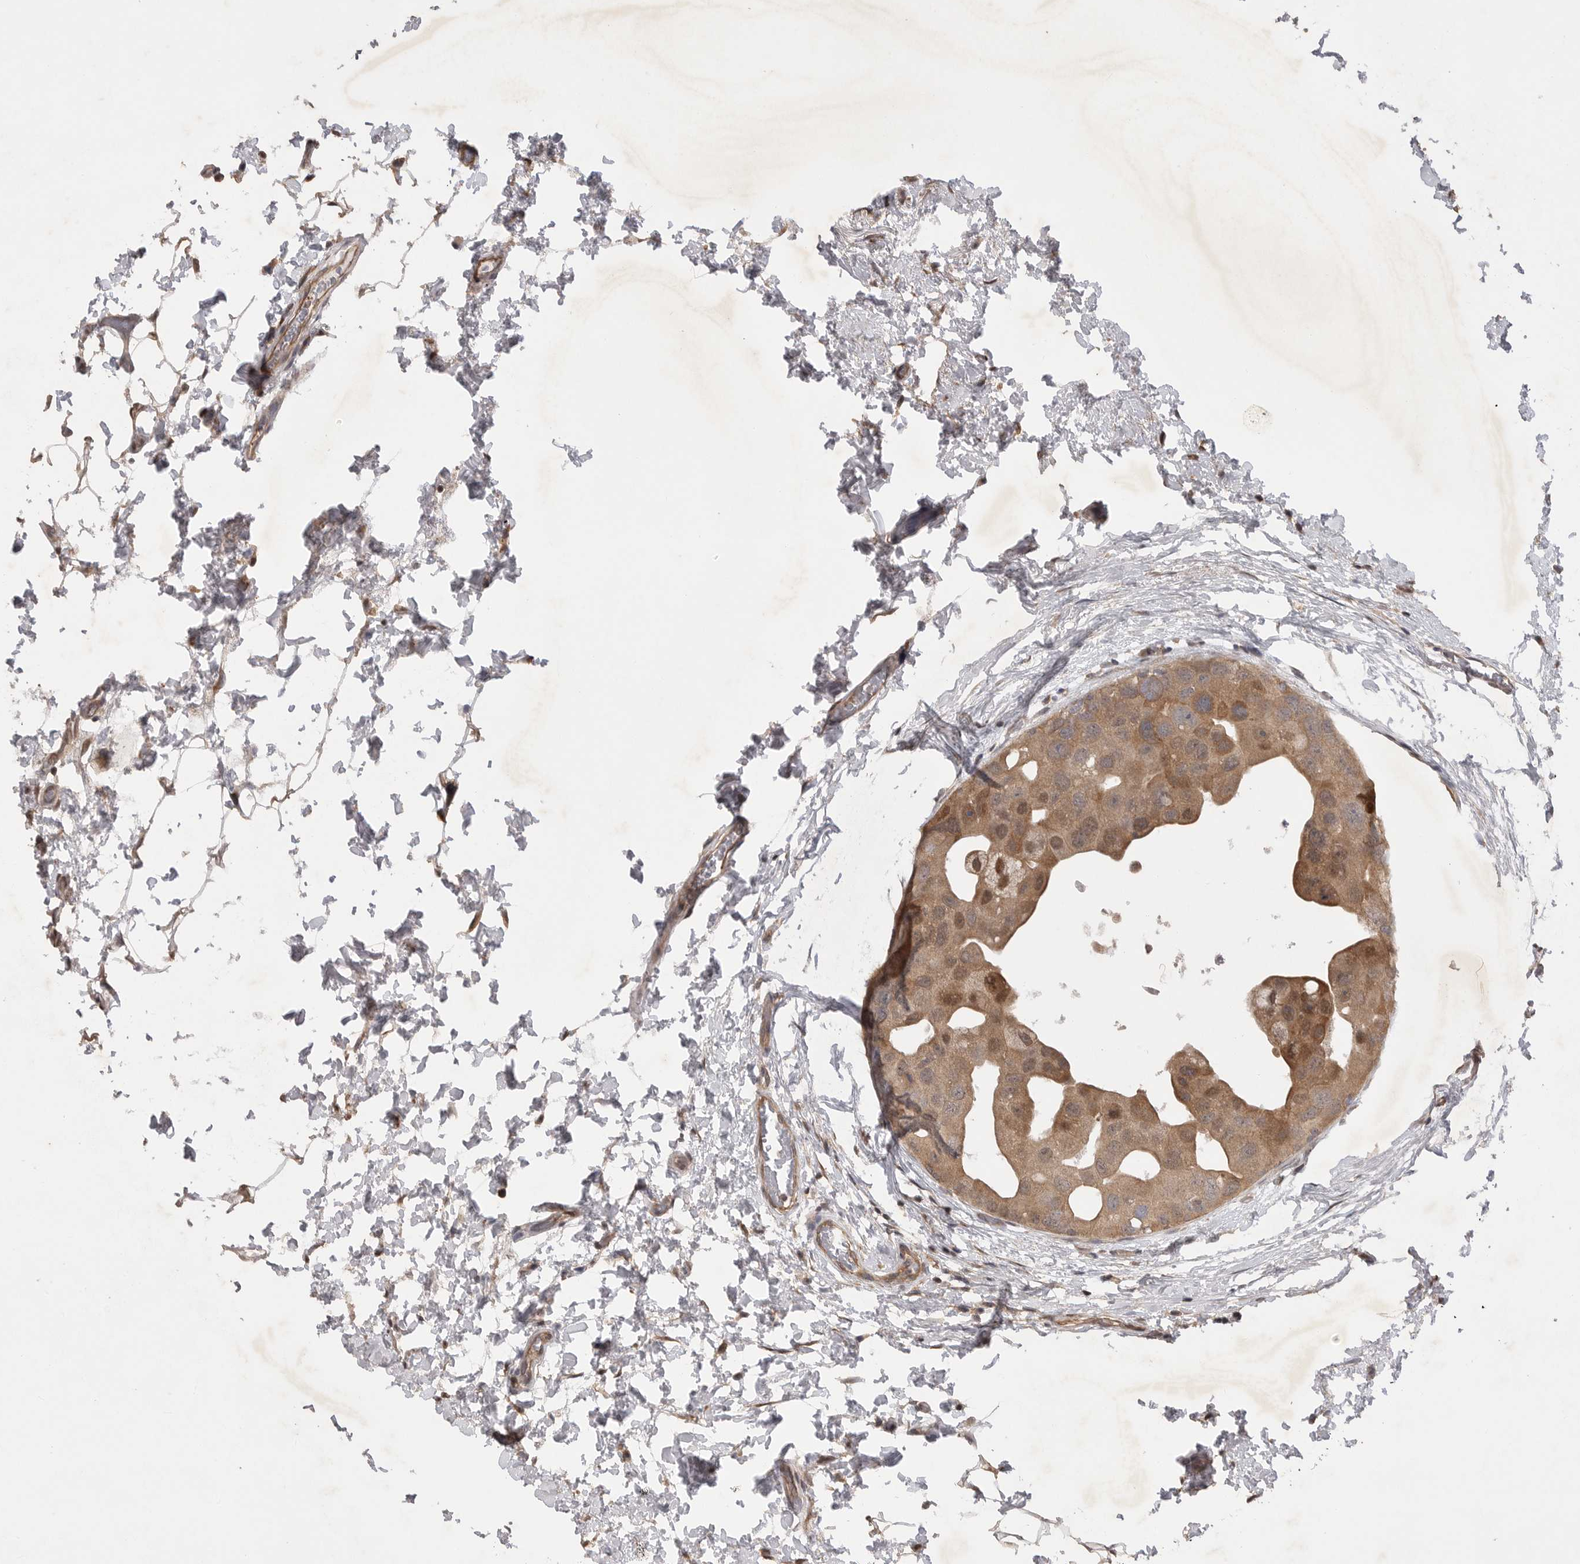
{"staining": {"intensity": "moderate", "quantity": ">75%", "location": "cytoplasmic/membranous"}, "tissue": "breast cancer", "cell_type": "Tumor cells", "image_type": "cancer", "snomed": [{"axis": "morphology", "description": "Duct carcinoma"}, {"axis": "topography", "description": "Breast"}], "caption": "High-power microscopy captured an immunohistochemistry (IHC) photomicrograph of breast cancer, revealing moderate cytoplasmic/membranous staining in approximately >75% of tumor cells. (IHC, brightfield microscopy, high magnification).", "gene": "EDEM3", "patient": {"sex": "female", "age": 62}}